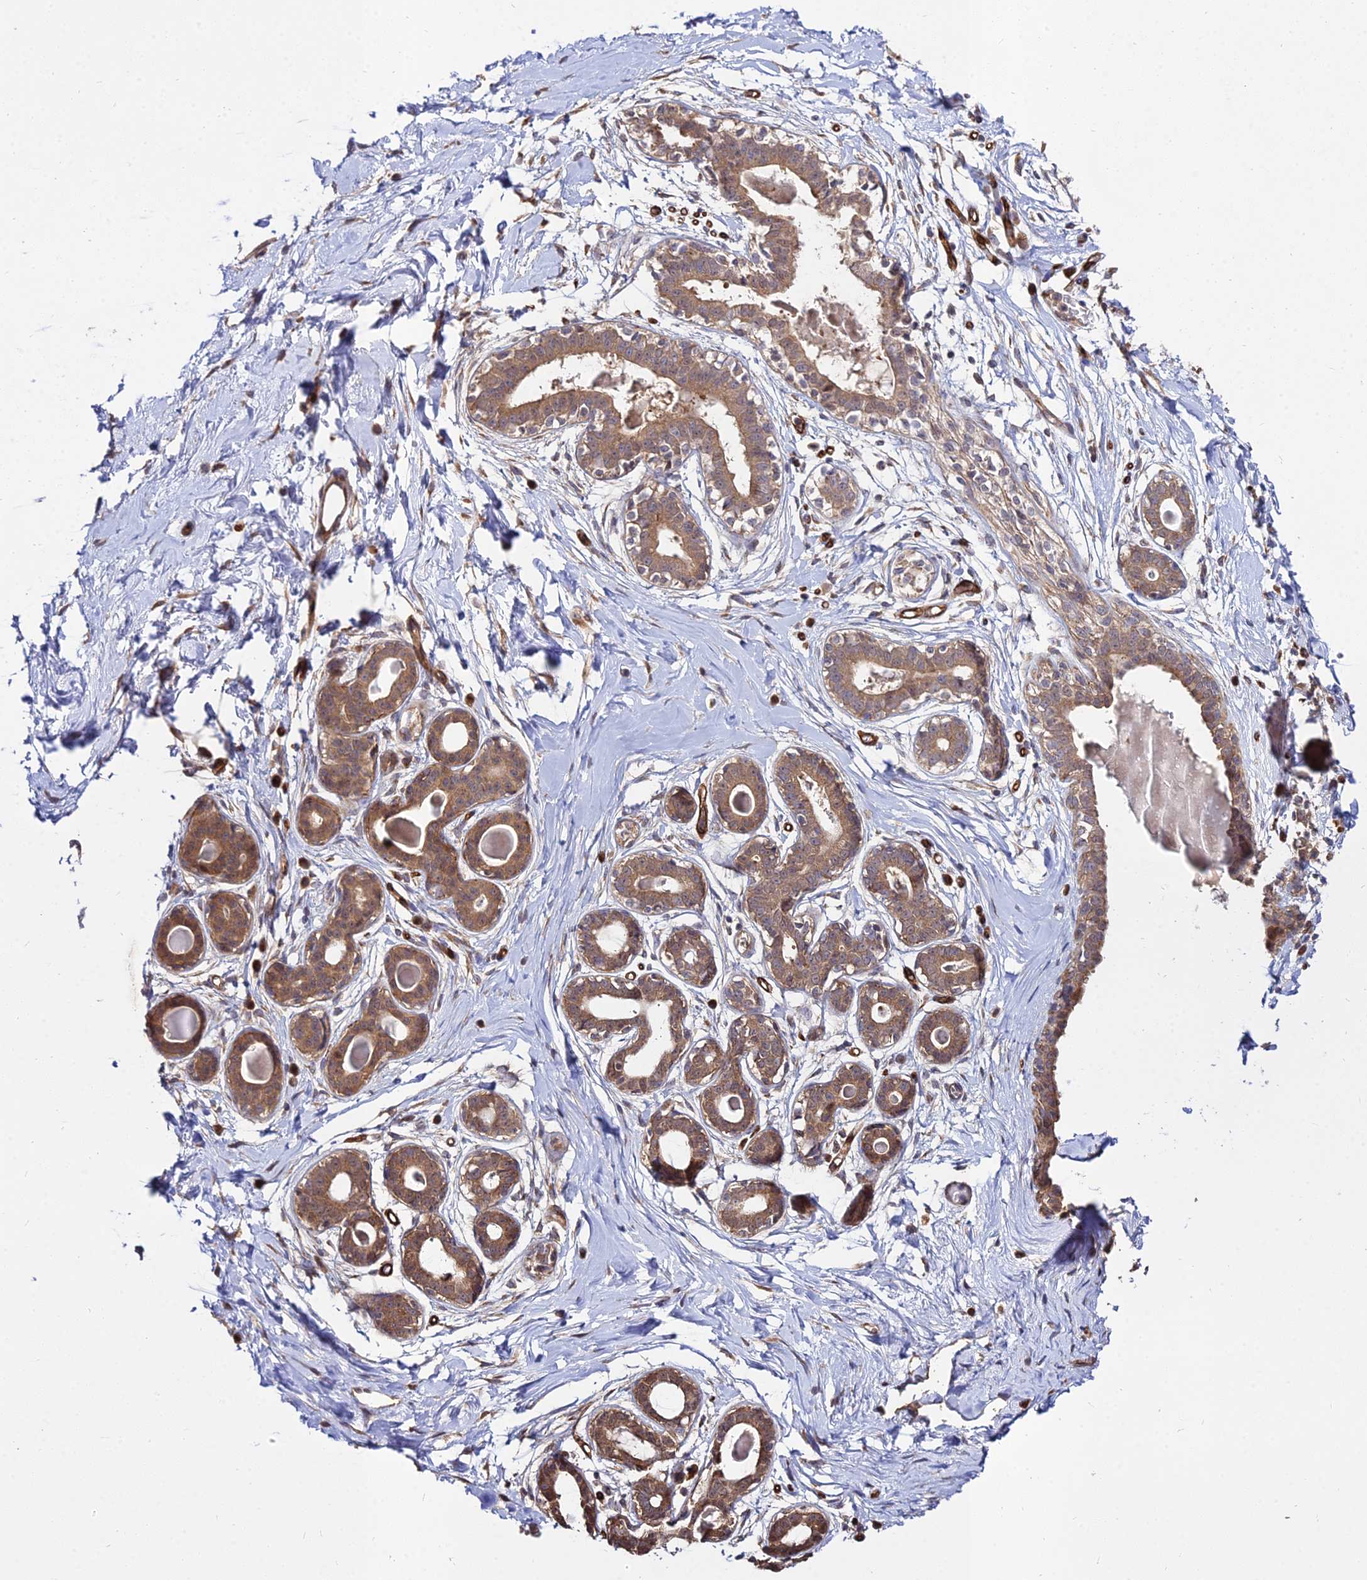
{"staining": {"intensity": "negative", "quantity": "none", "location": "none"}, "tissue": "breast", "cell_type": "Adipocytes", "image_type": "normal", "snomed": [{"axis": "morphology", "description": "Normal tissue, NOS"}, {"axis": "topography", "description": "Breast"}], "caption": "Photomicrograph shows no protein expression in adipocytes of normal breast. The staining is performed using DAB (3,3'-diaminobenzidine) brown chromogen with nuclei counter-stained in using hematoxylin.", "gene": "GRTP1", "patient": {"sex": "female", "age": 45}}